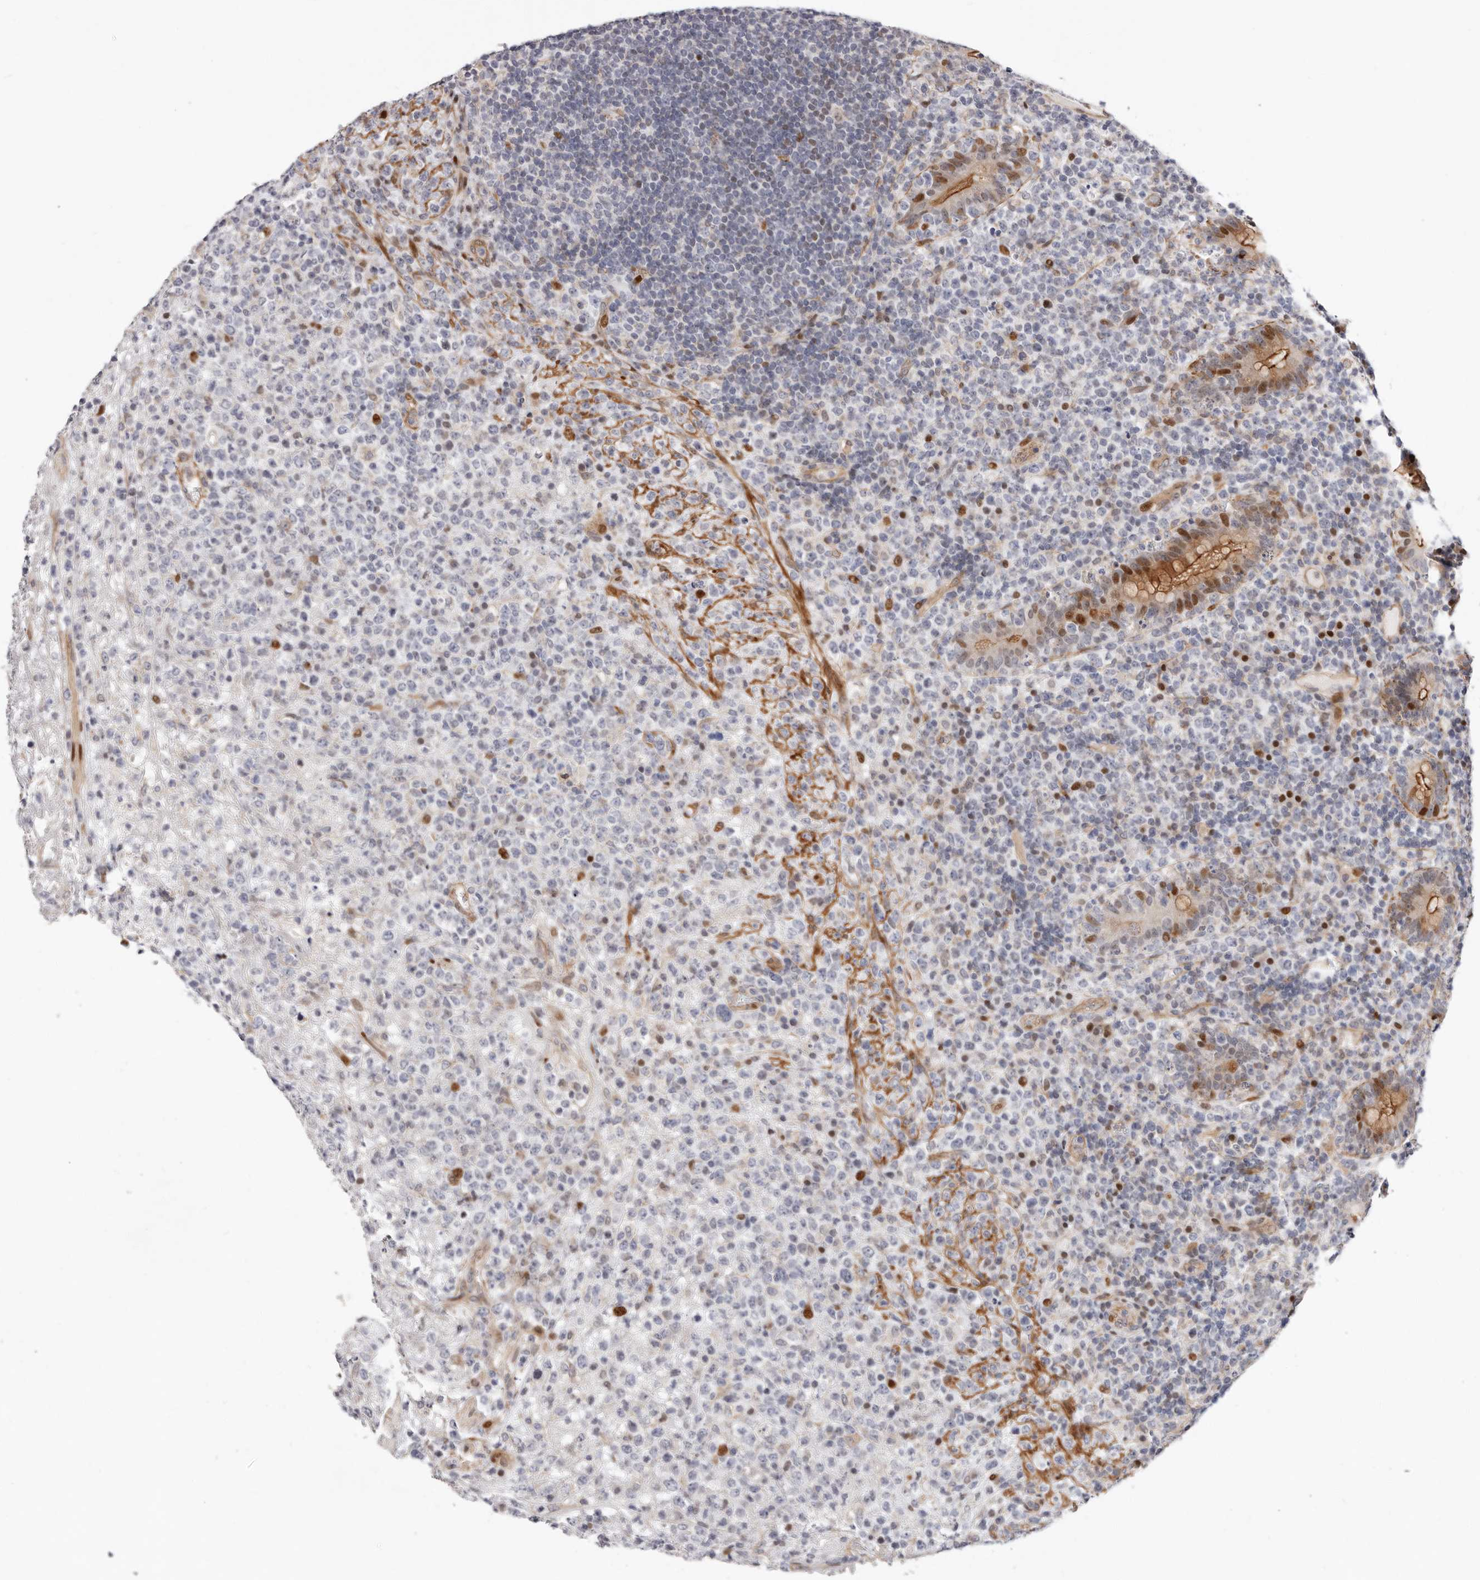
{"staining": {"intensity": "strong", "quantity": "<25%", "location": "nuclear"}, "tissue": "lymphoma", "cell_type": "Tumor cells", "image_type": "cancer", "snomed": [{"axis": "morphology", "description": "Malignant lymphoma, non-Hodgkin's type, High grade"}, {"axis": "topography", "description": "Colon"}], "caption": "Lymphoma stained with DAB (3,3'-diaminobenzidine) immunohistochemistry displays medium levels of strong nuclear staining in about <25% of tumor cells.", "gene": "EPHX3", "patient": {"sex": "female", "age": 53}}